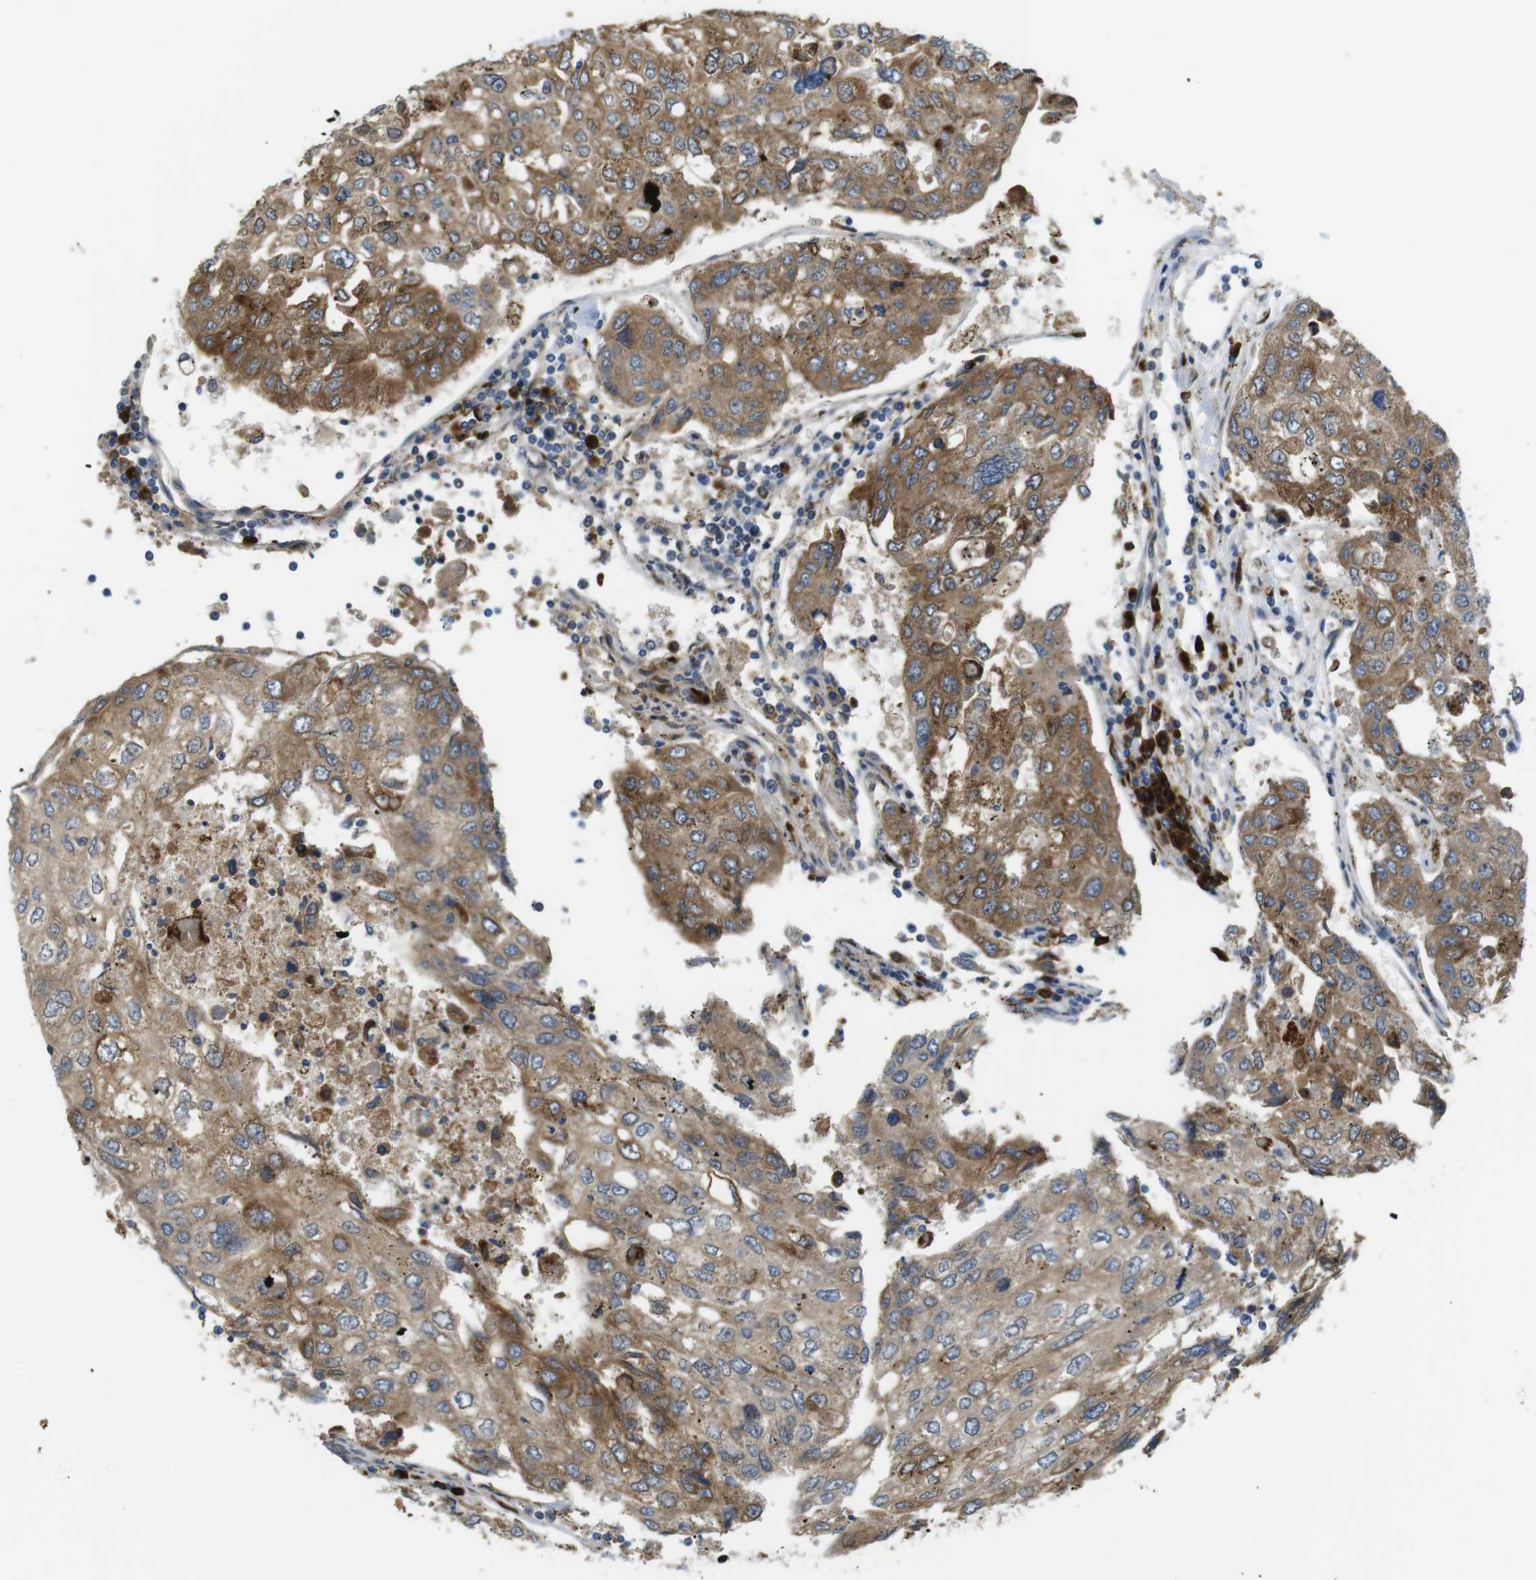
{"staining": {"intensity": "moderate", "quantity": ">75%", "location": "cytoplasmic/membranous"}, "tissue": "urothelial cancer", "cell_type": "Tumor cells", "image_type": "cancer", "snomed": [{"axis": "morphology", "description": "Urothelial carcinoma, High grade"}, {"axis": "topography", "description": "Lymph node"}, {"axis": "topography", "description": "Urinary bladder"}], "caption": "Moderate cytoplasmic/membranous staining is seen in about >75% of tumor cells in urothelial cancer. (DAB (3,3'-diaminobenzidine) = brown stain, brightfield microscopy at high magnification).", "gene": "TMEM143", "patient": {"sex": "male", "age": 51}}